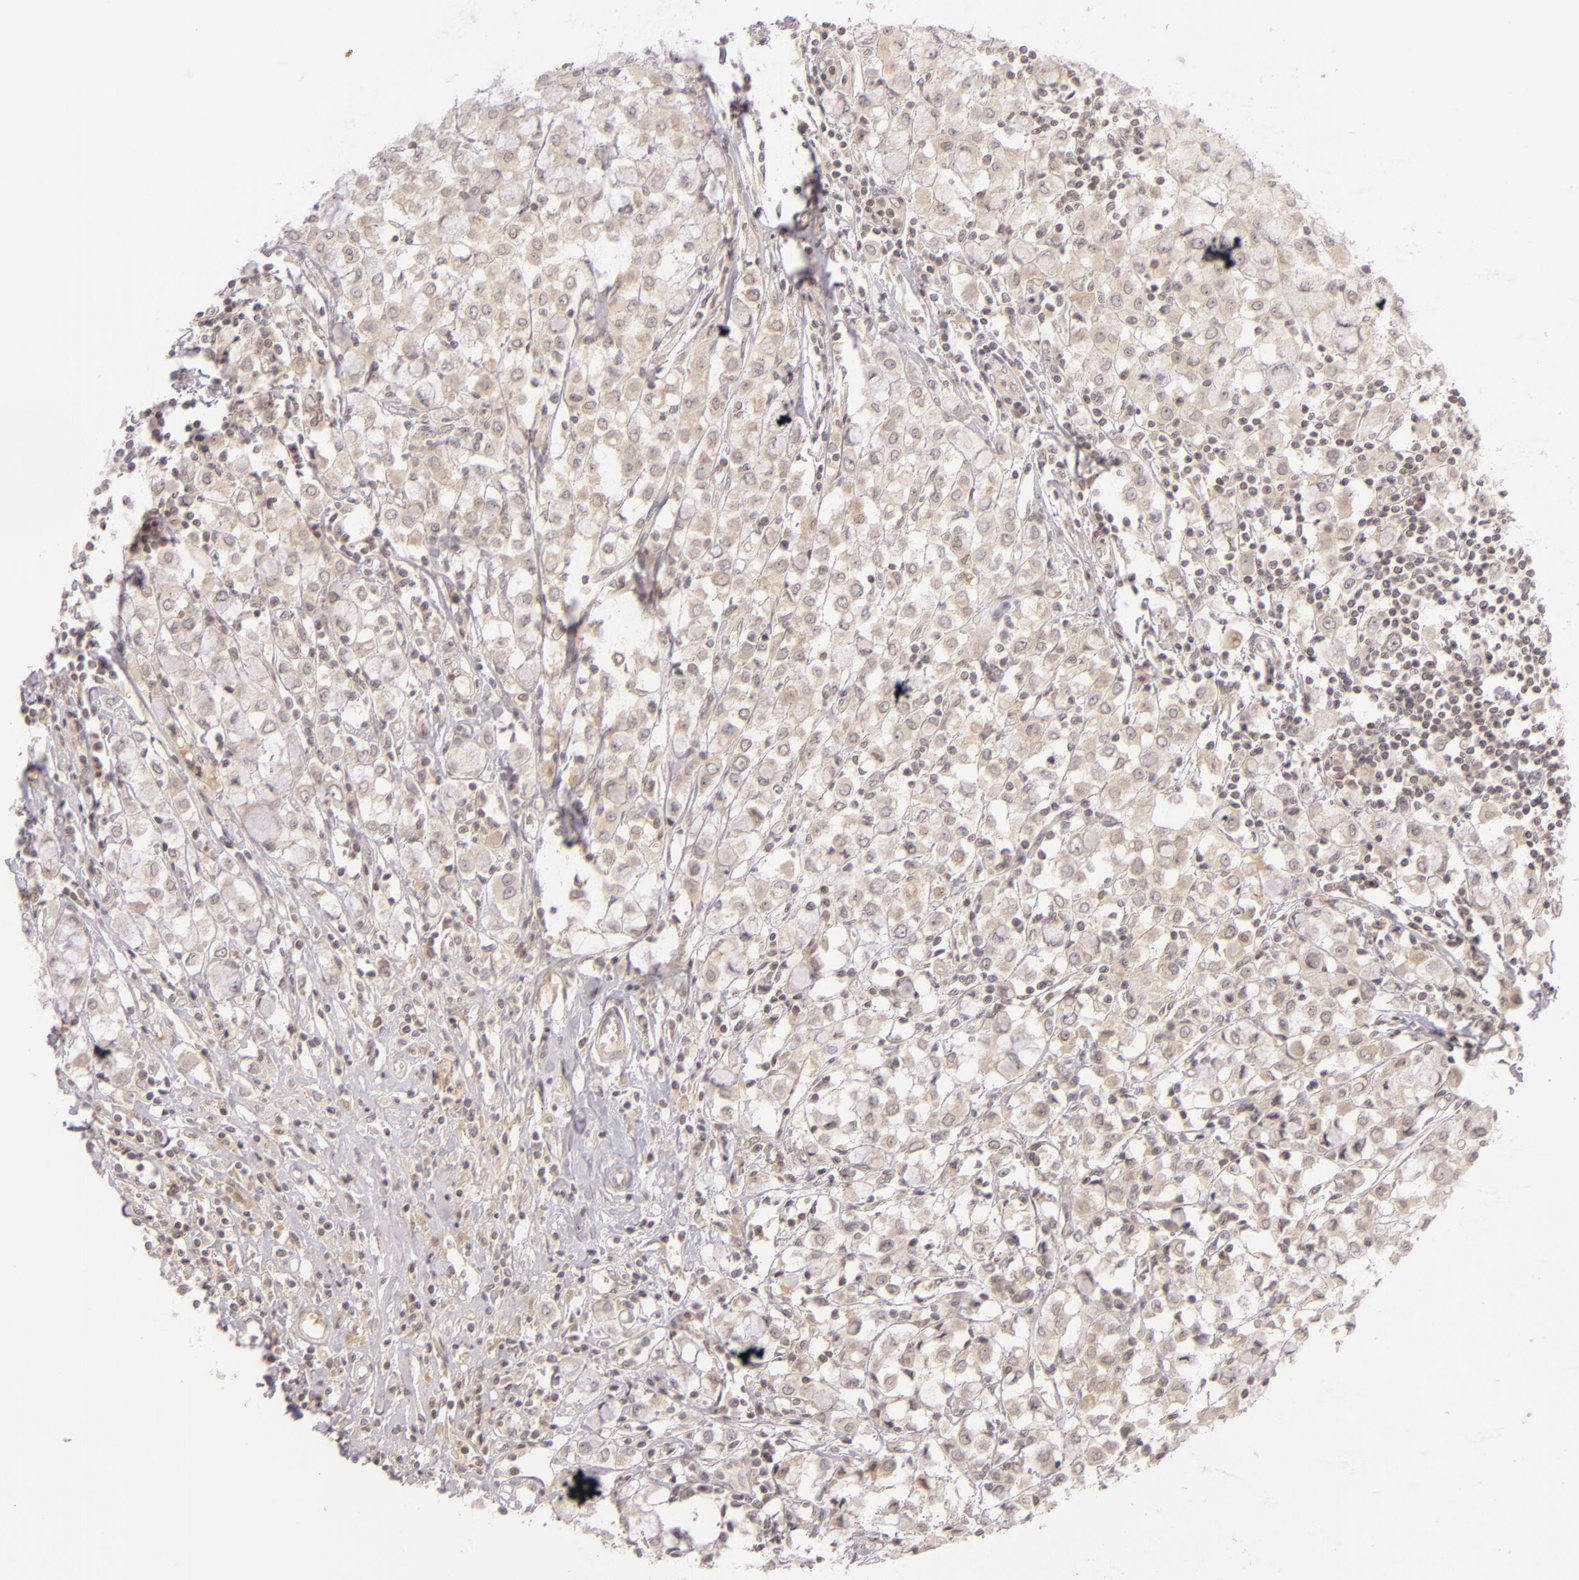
{"staining": {"intensity": "weak", "quantity": ">75%", "location": "cytoplasmic/membranous"}, "tissue": "breast cancer", "cell_type": "Tumor cells", "image_type": "cancer", "snomed": [{"axis": "morphology", "description": "Lobular carcinoma"}, {"axis": "topography", "description": "Breast"}], "caption": "A histopathology image showing weak cytoplasmic/membranous staining in approximately >75% of tumor cells in breast cancer (lobular carcinoma), as visualized by brown immunohistochemical staining.", "gene": "CASP8", "patient": {"sex": "female", "age": 85}}